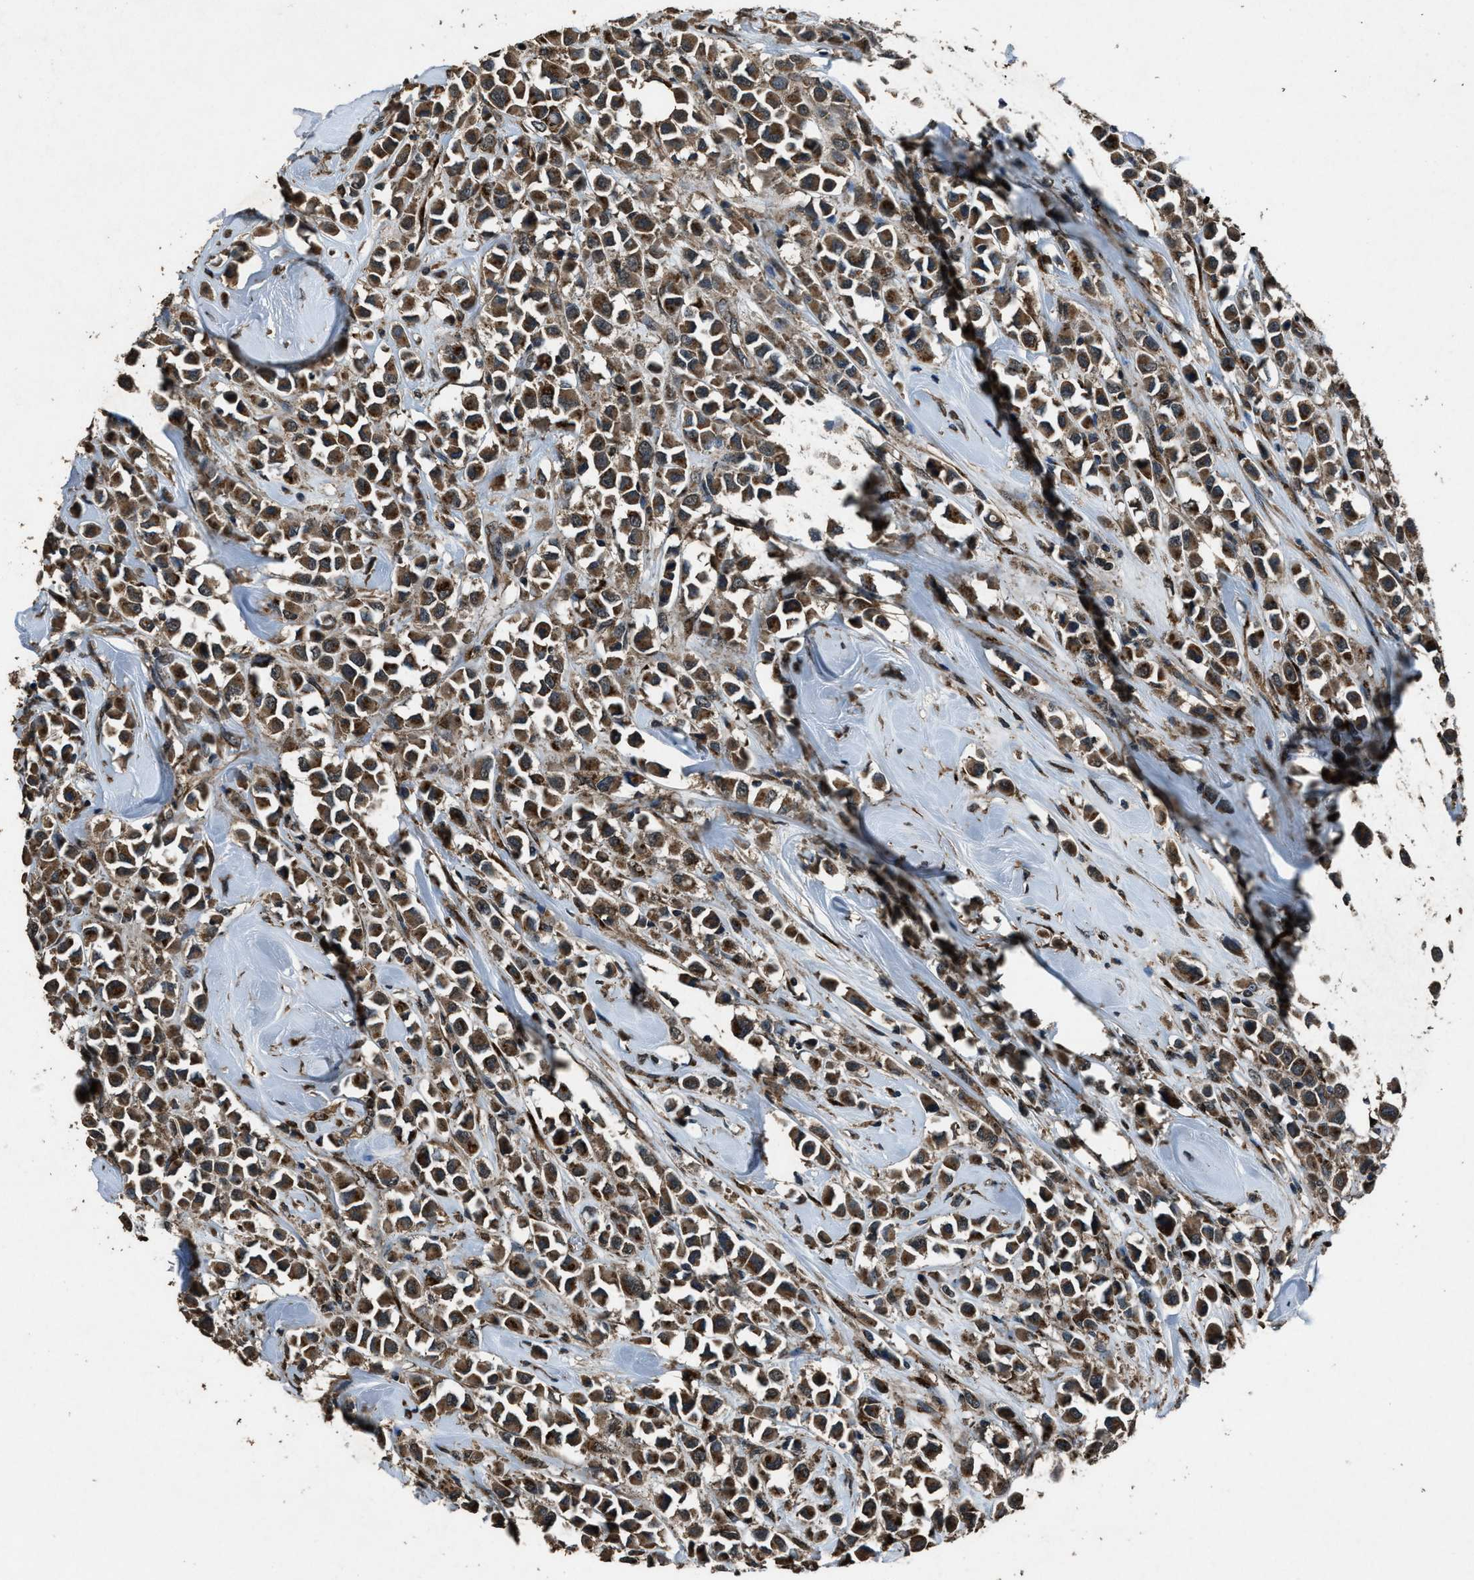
{"staining": {"intensity": "moderate", "quantity": ">75%", "location": "cytoplasmic/membranous"}, "tissue": "breast cancer", "cell_type": "Tumor cells", "image_type": "cancer", "snomed": [{"axis": "morphology", "description": "Duct carcinoma"}, {"axis": "topography", "description": "Breast"}], "caption": "Approximately >75% of tumor cells in human breast cancer (intraductal carcinoma) demonstrate moderate cytoplasmic/membranous protein staining as visualized by brown immunohistochemical staining.", "gene": "SLC38A10", "patient": {"sex": "female", "age": 61}}